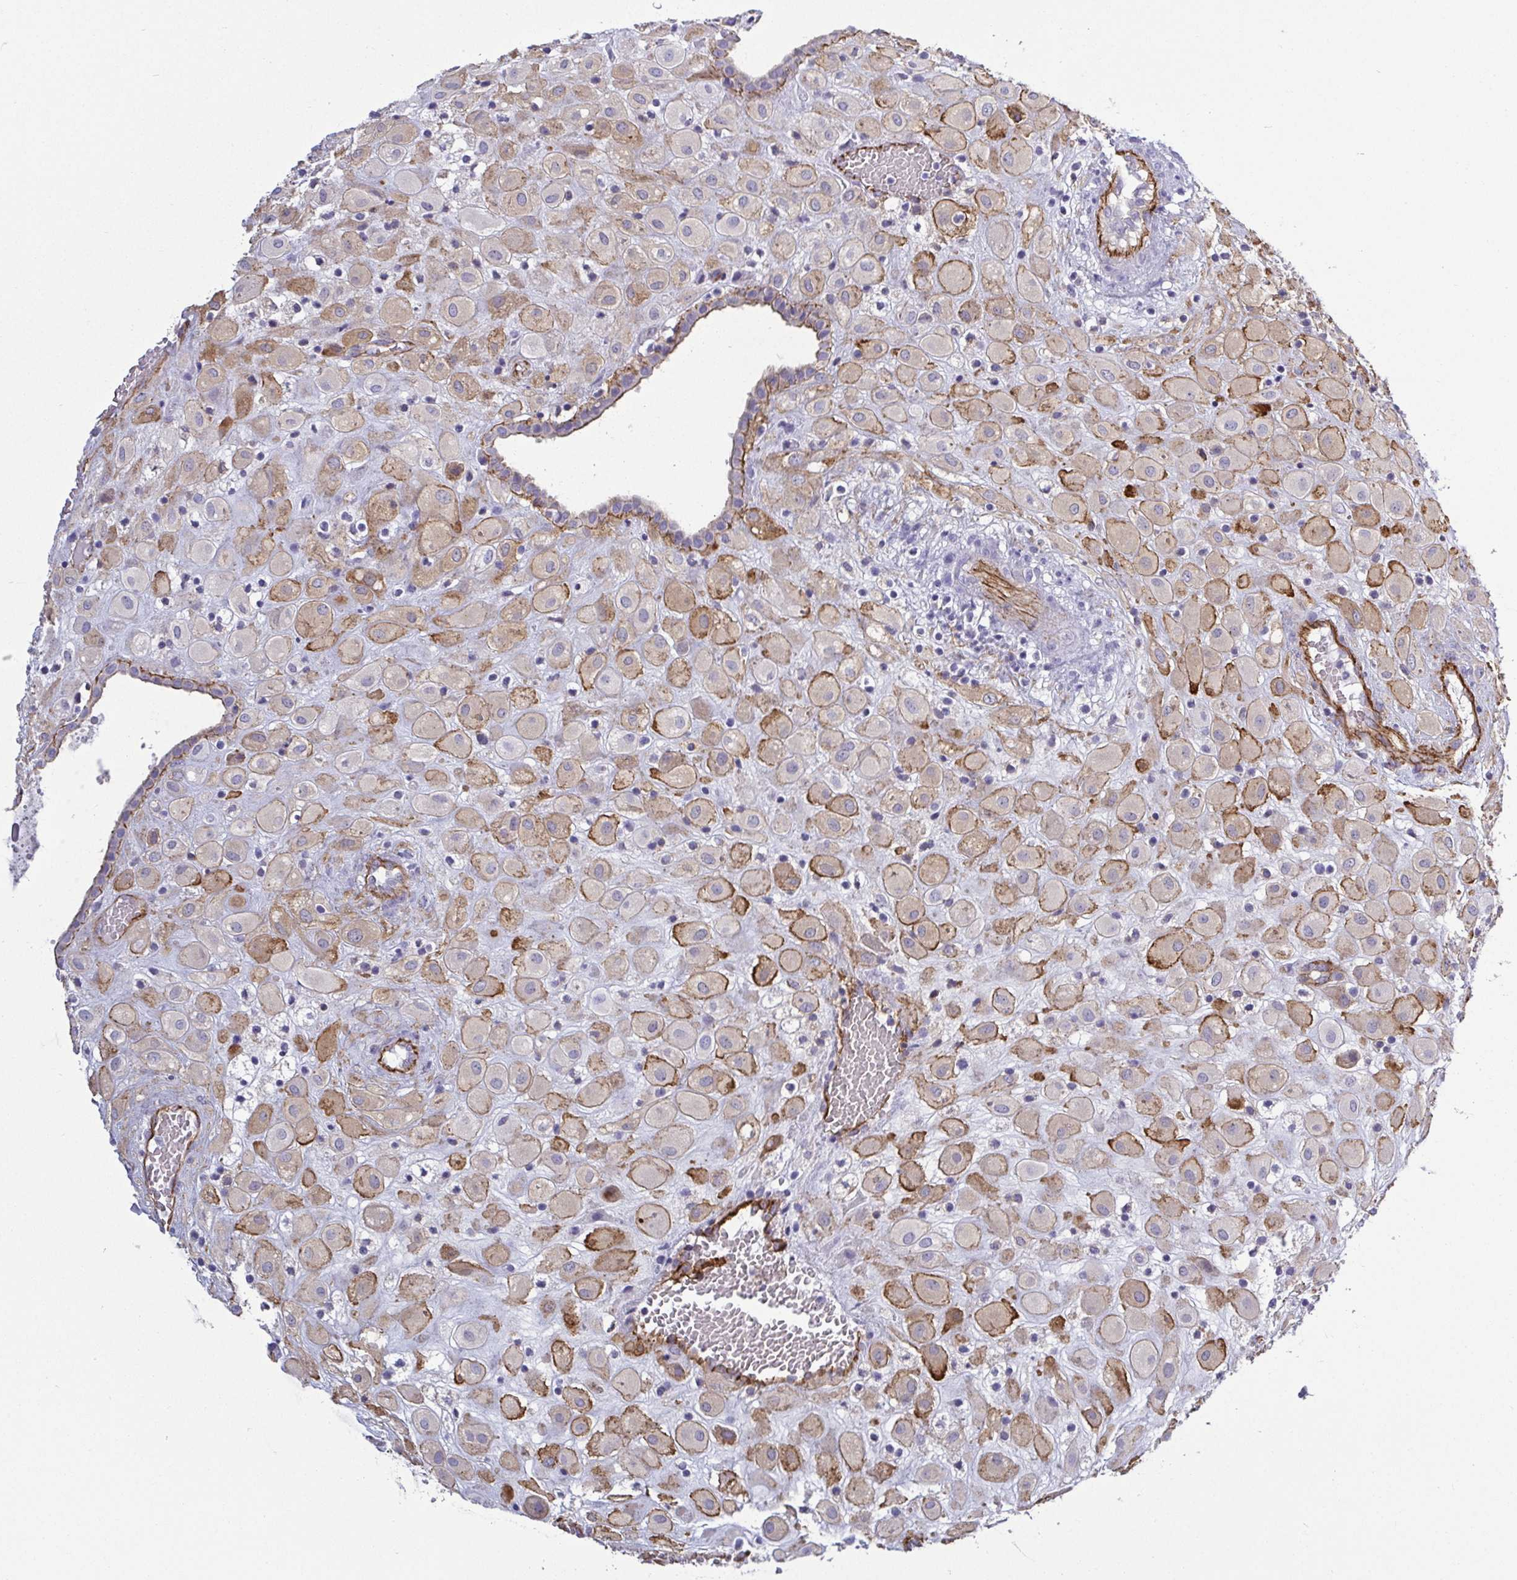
{"staining": {"intensity": "moderate", "quantity": "25%-75%", "location": "cytoplasmic/membranous"}, "tissue": "placenta", "cell_type": "Decidual cells", "image_type": "normal", "snomed": [{"axis": "morphology", "description": "Normal tissue, NOS"}, {"axis": "topography", "description": "Placenta"}], "caption": "Decidual cells display medium levels of moderate cytoplasmic/membranous staining in approximately 25%-75% of cells in normal placenta. Using DAB (brown) and hematoxylin (blue) stains, captured at high magnification using brightfield microscopy.", "gene": "LIMA1", "patient": {"sex": "female", "age": 24}}